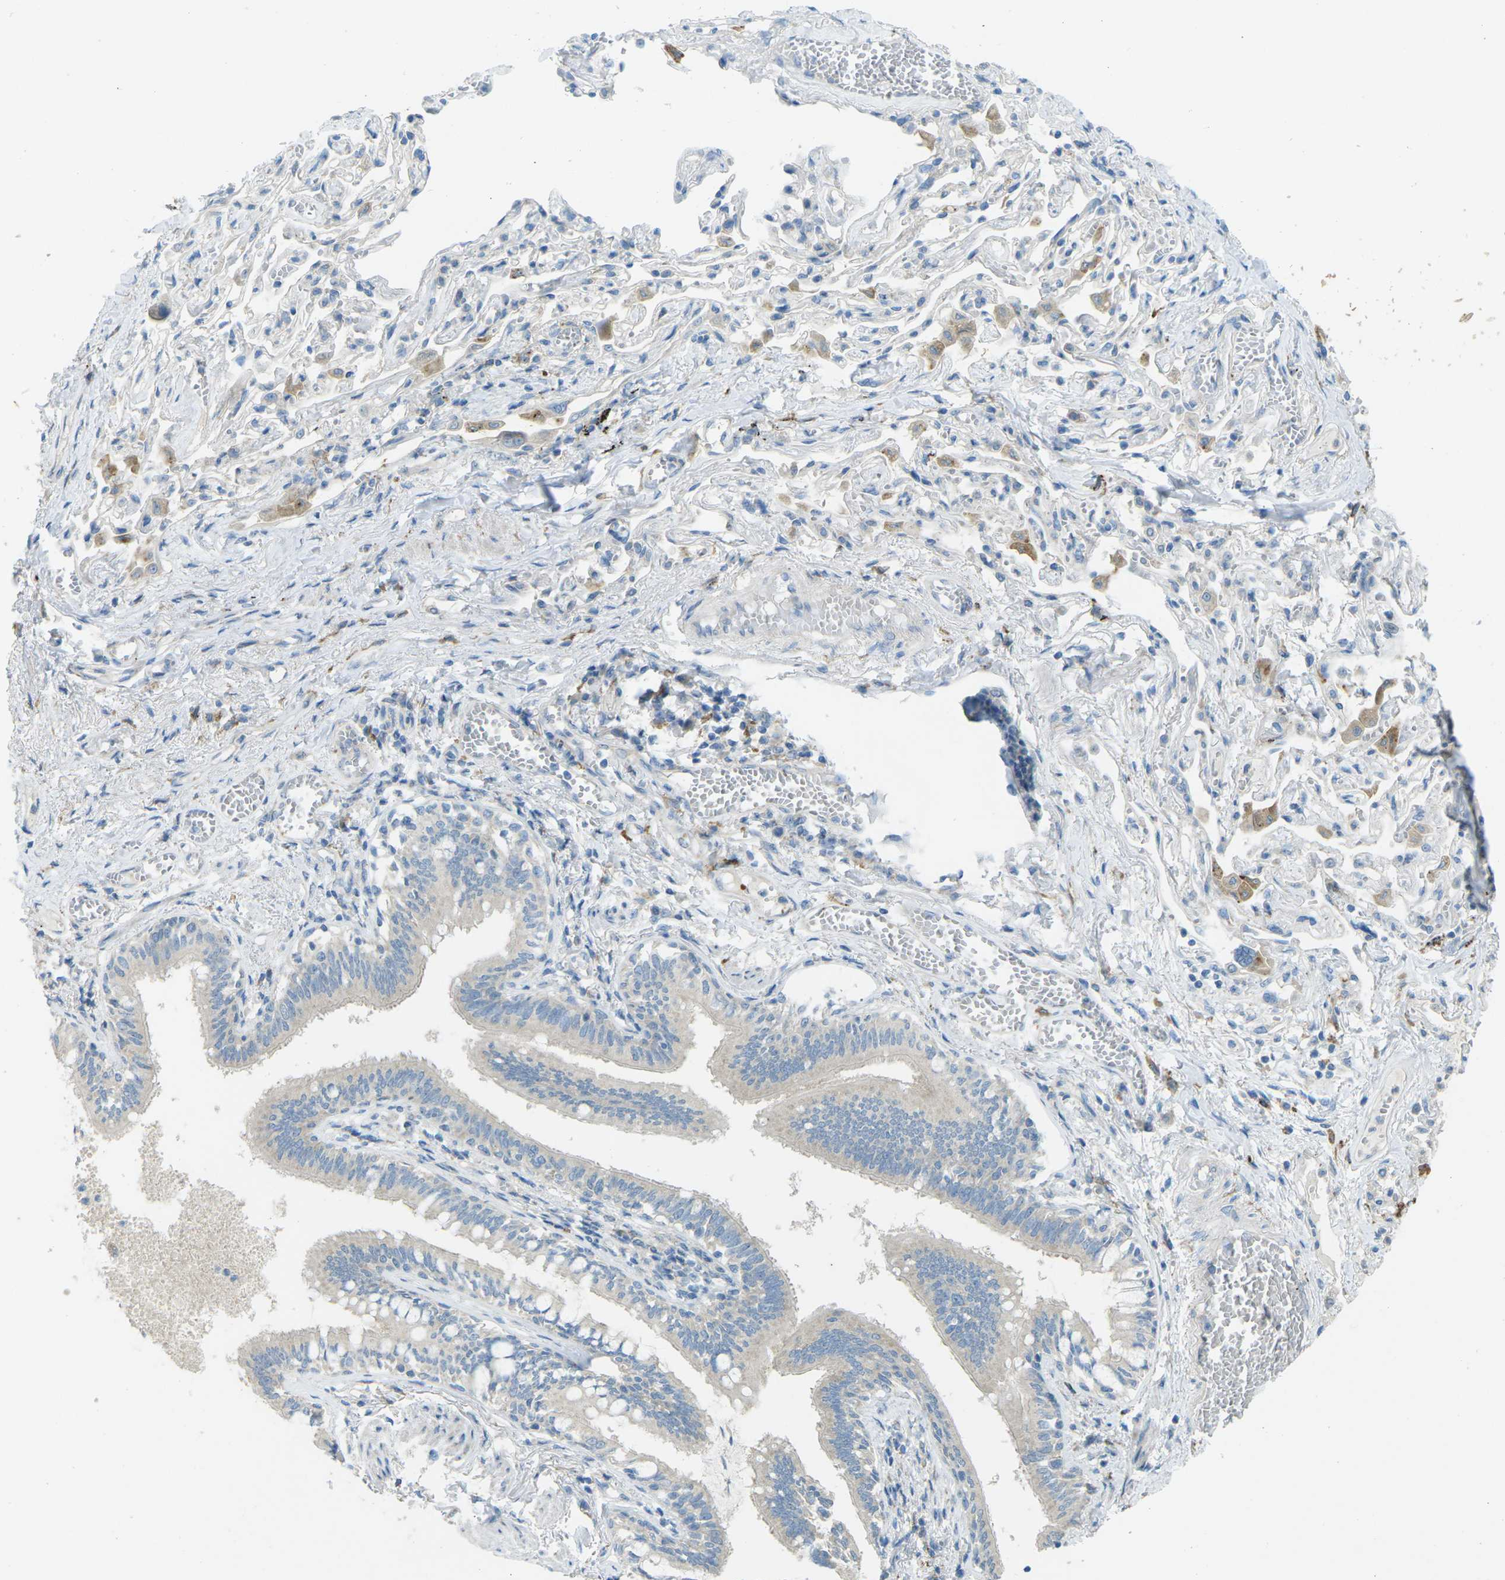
{"staining": {"intensity": "weak", "quantity": ">75%", "location": "cytoplasmic/membranous"}, "tissue": "bronchus", "cell_type": "Respiratory epithelial cells", "image_type": "normal", "snomed": [{"axis": "morphology", "description": "Normal tissue, NOS"}, {"axis": "morphology", "description": "Inflammation, NOS"}, {"axis": "topography", "description": "Cartilage tissue"}, {"axis": "topography", "description": "Lung"}], "caption": "IHC of normal bronchus displays low levels of weak cytoplasmic/membranous staining in about >75% of respiratory epithelial cells. IHC stains the protein in brown and the nuclei are stained blue.", "gene": "MYLK4", "patient": {"sex": "male", "age": 71}}